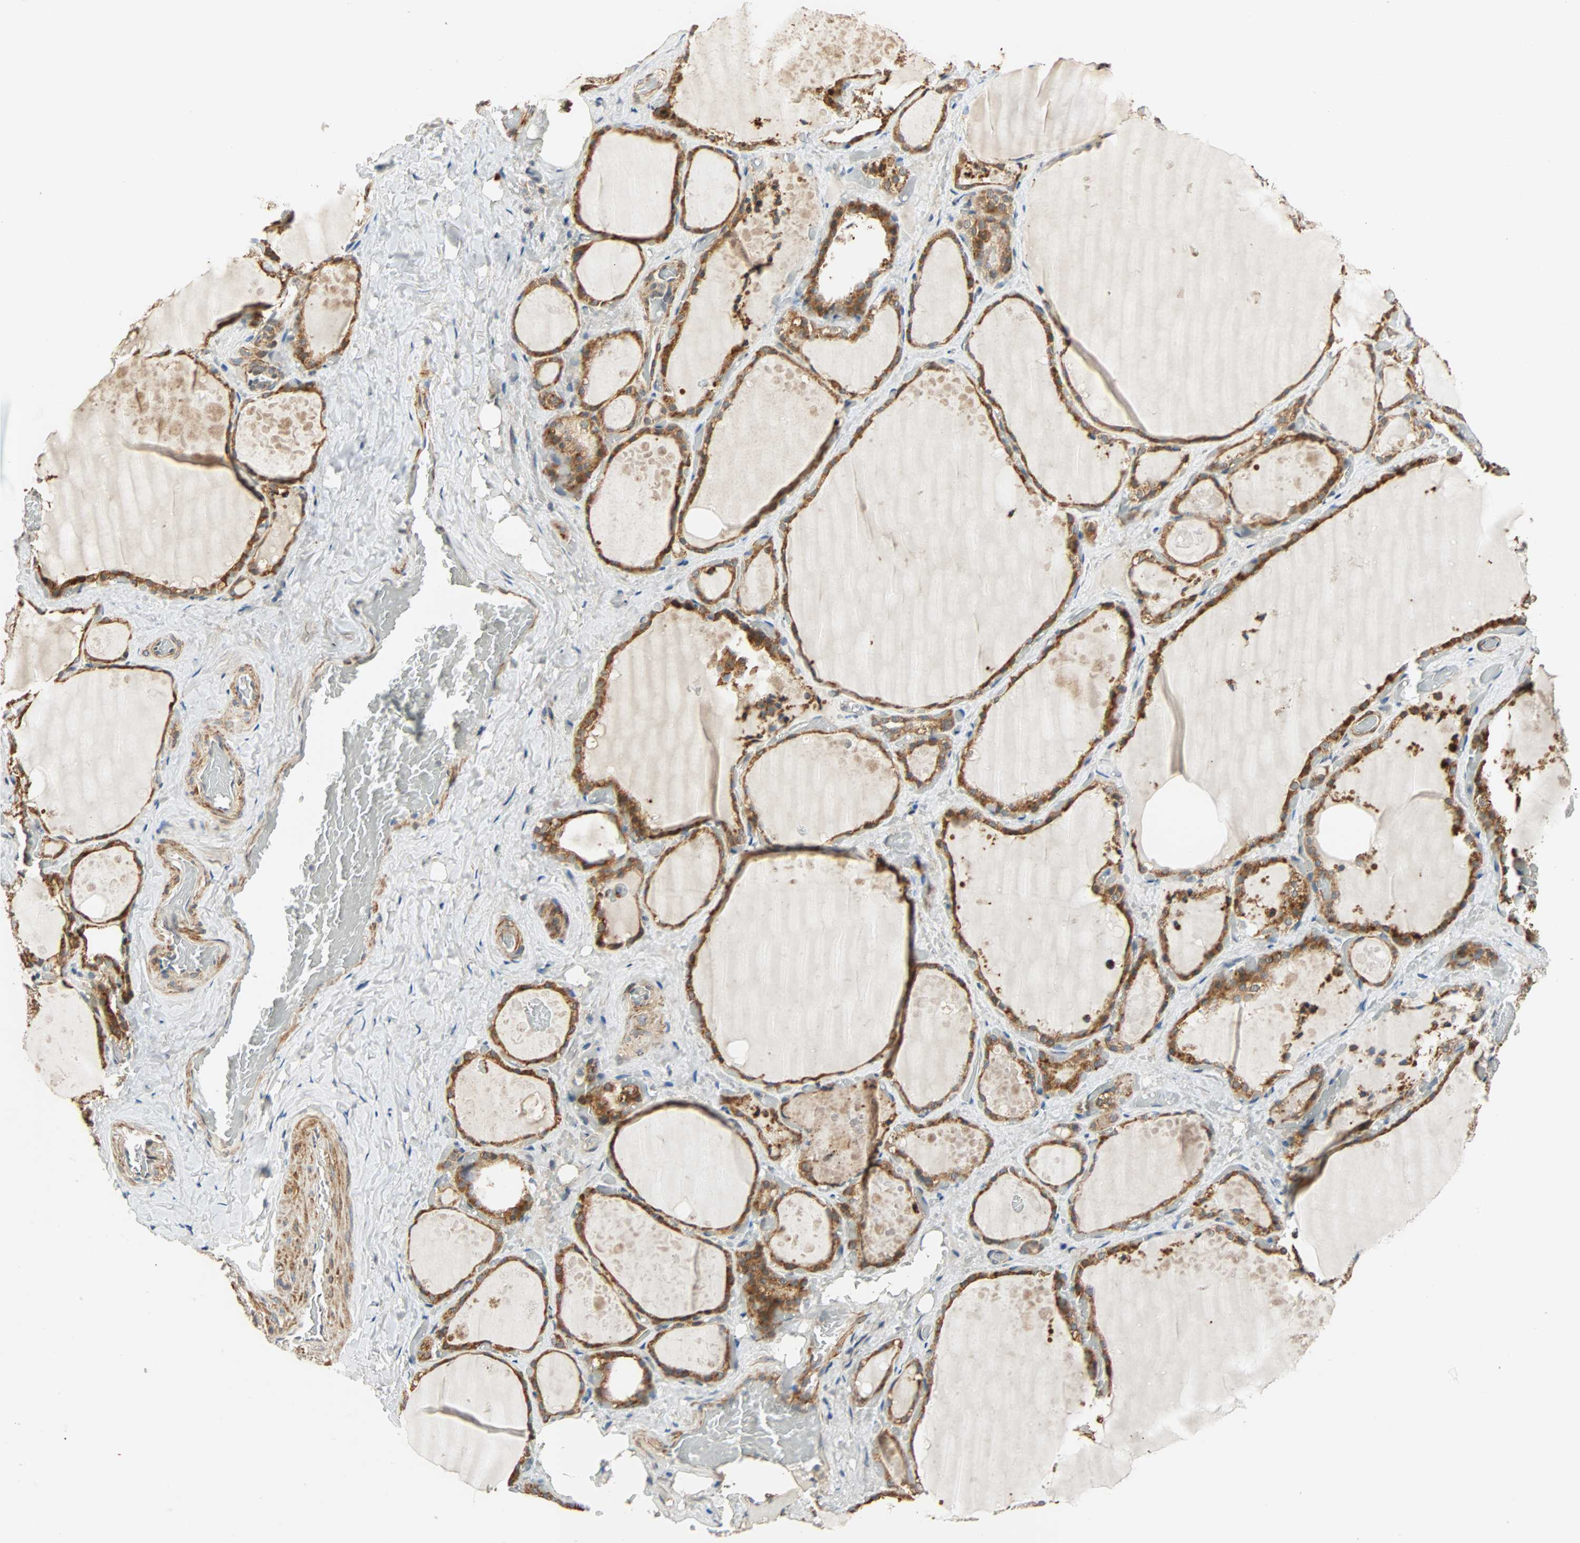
{"staining": {"intensity": "strong", "quantity": ">75%", "location": "cytoplasmic/membranous"}, "tissue": "thyroid gland", "cell_type": "Glandular cells", "image_type": "normal", "snomed": [{"axis": "morphology", "description": "Normal tissue, NOS"}, {"axis": "topography", "description": "Thyroid gland"}], "caption": "The histopathology image exhibits immunohistochemical staining of normal thyroid gland. There is strong cytoplasmic/membranous positivity is identified in about >75% of glandular cells. (Stains: DAB in brown, nuclei in blue, Microscopy: brightfield microscopy at high magnification).", "gene": "QSER1", "patient": {"sex": "male", "age": 61}}